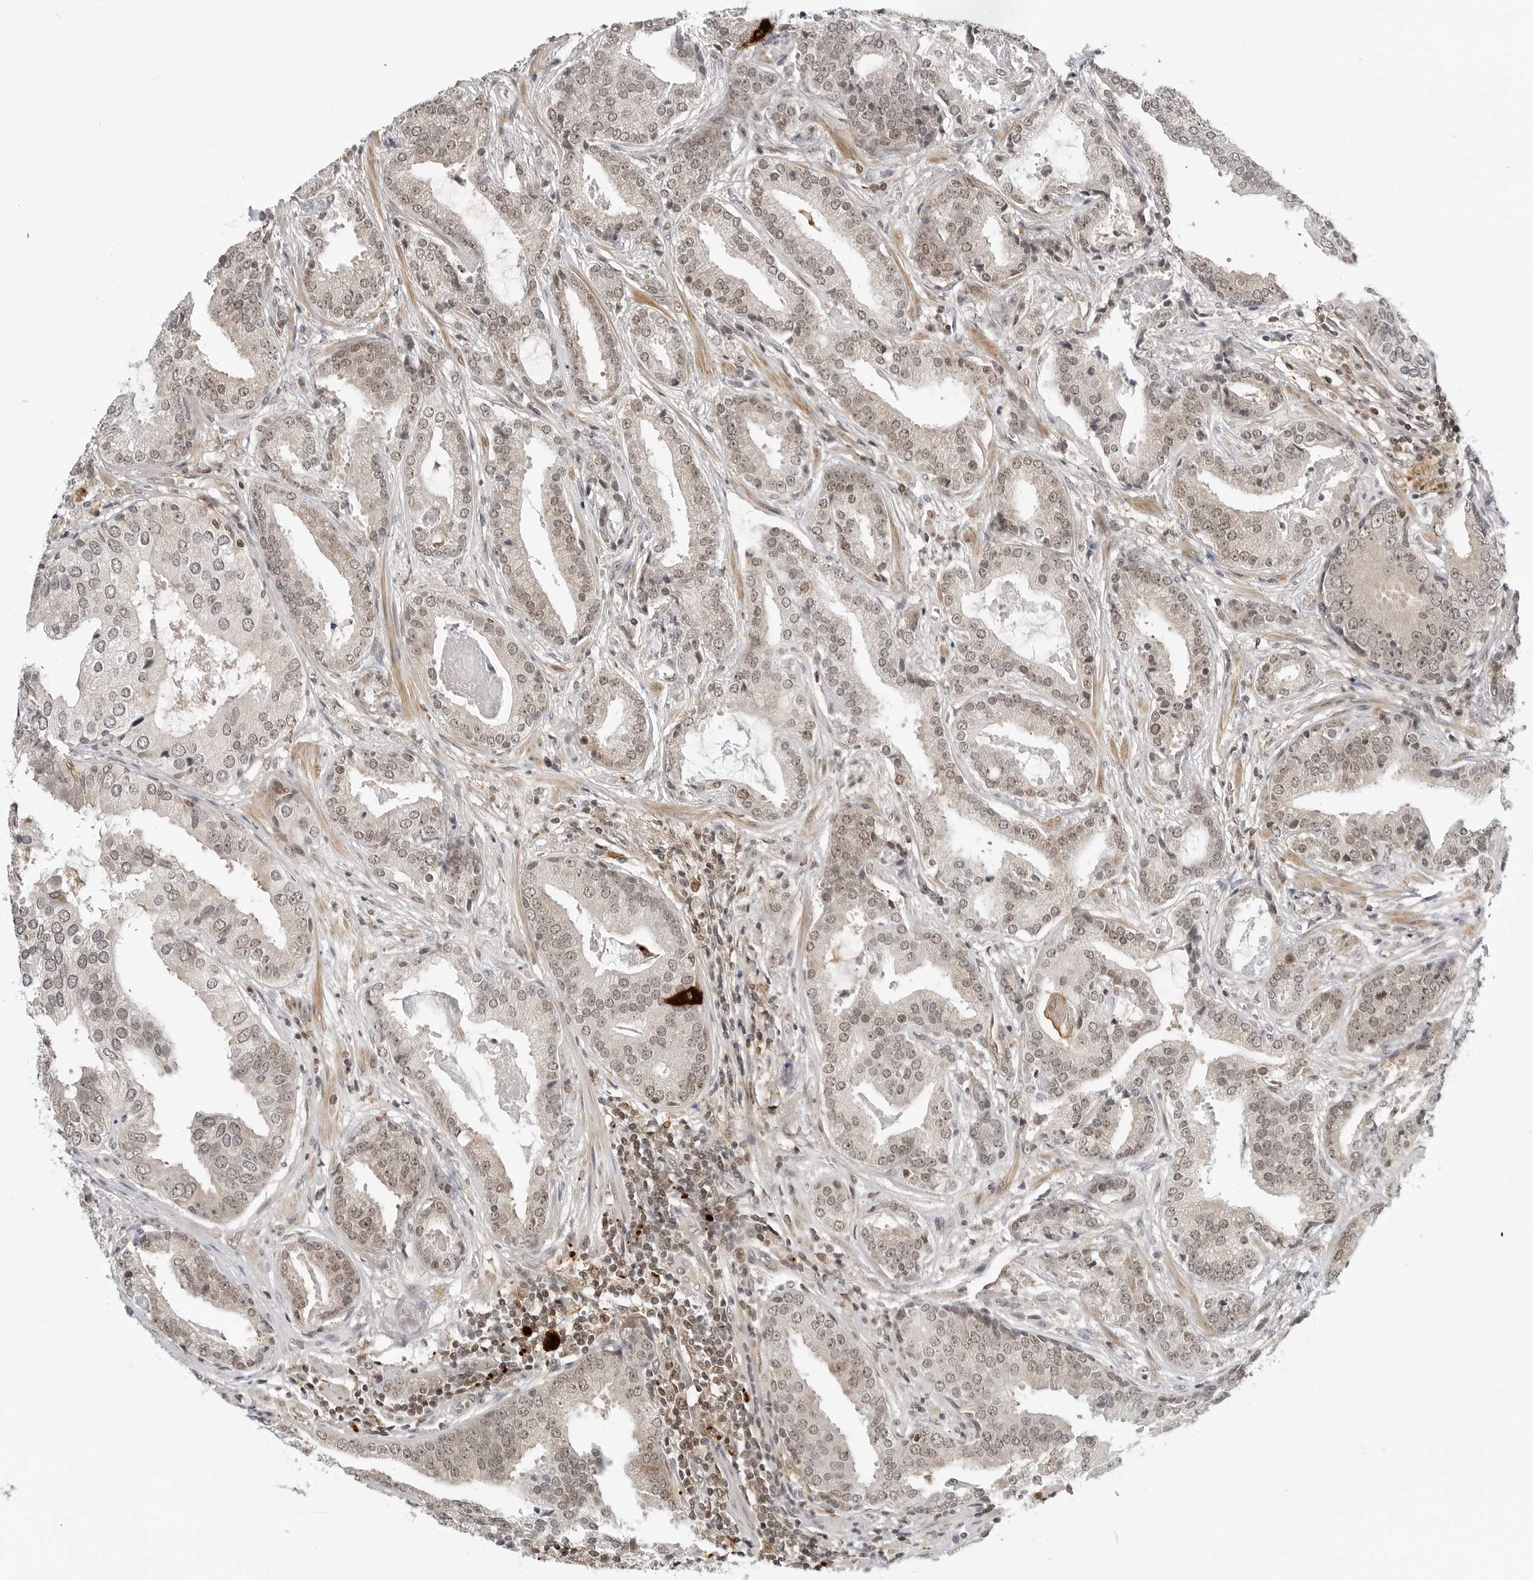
{"staining": {"intensity": "weak", "quantity": ">75%", "location": "nuclear"}, "tissue": "prostate cancer", "cell_type": "Tumor cells", "image_type": "cancer", "snomed": [{"axis": "morphology", "description": "Adenocarcinoma, Low grade"}, {"axis": "topography", "description": "Prostate"}], "caption": "A low amount of weak nuclear staining is seen in about >75% of tumor cells in prostate cancer tissue. (DAB = brown stain, brightfield microscopy at high magnification).", "gene": "C8orf33", "patient": {"sex": "male", "age": 67}}